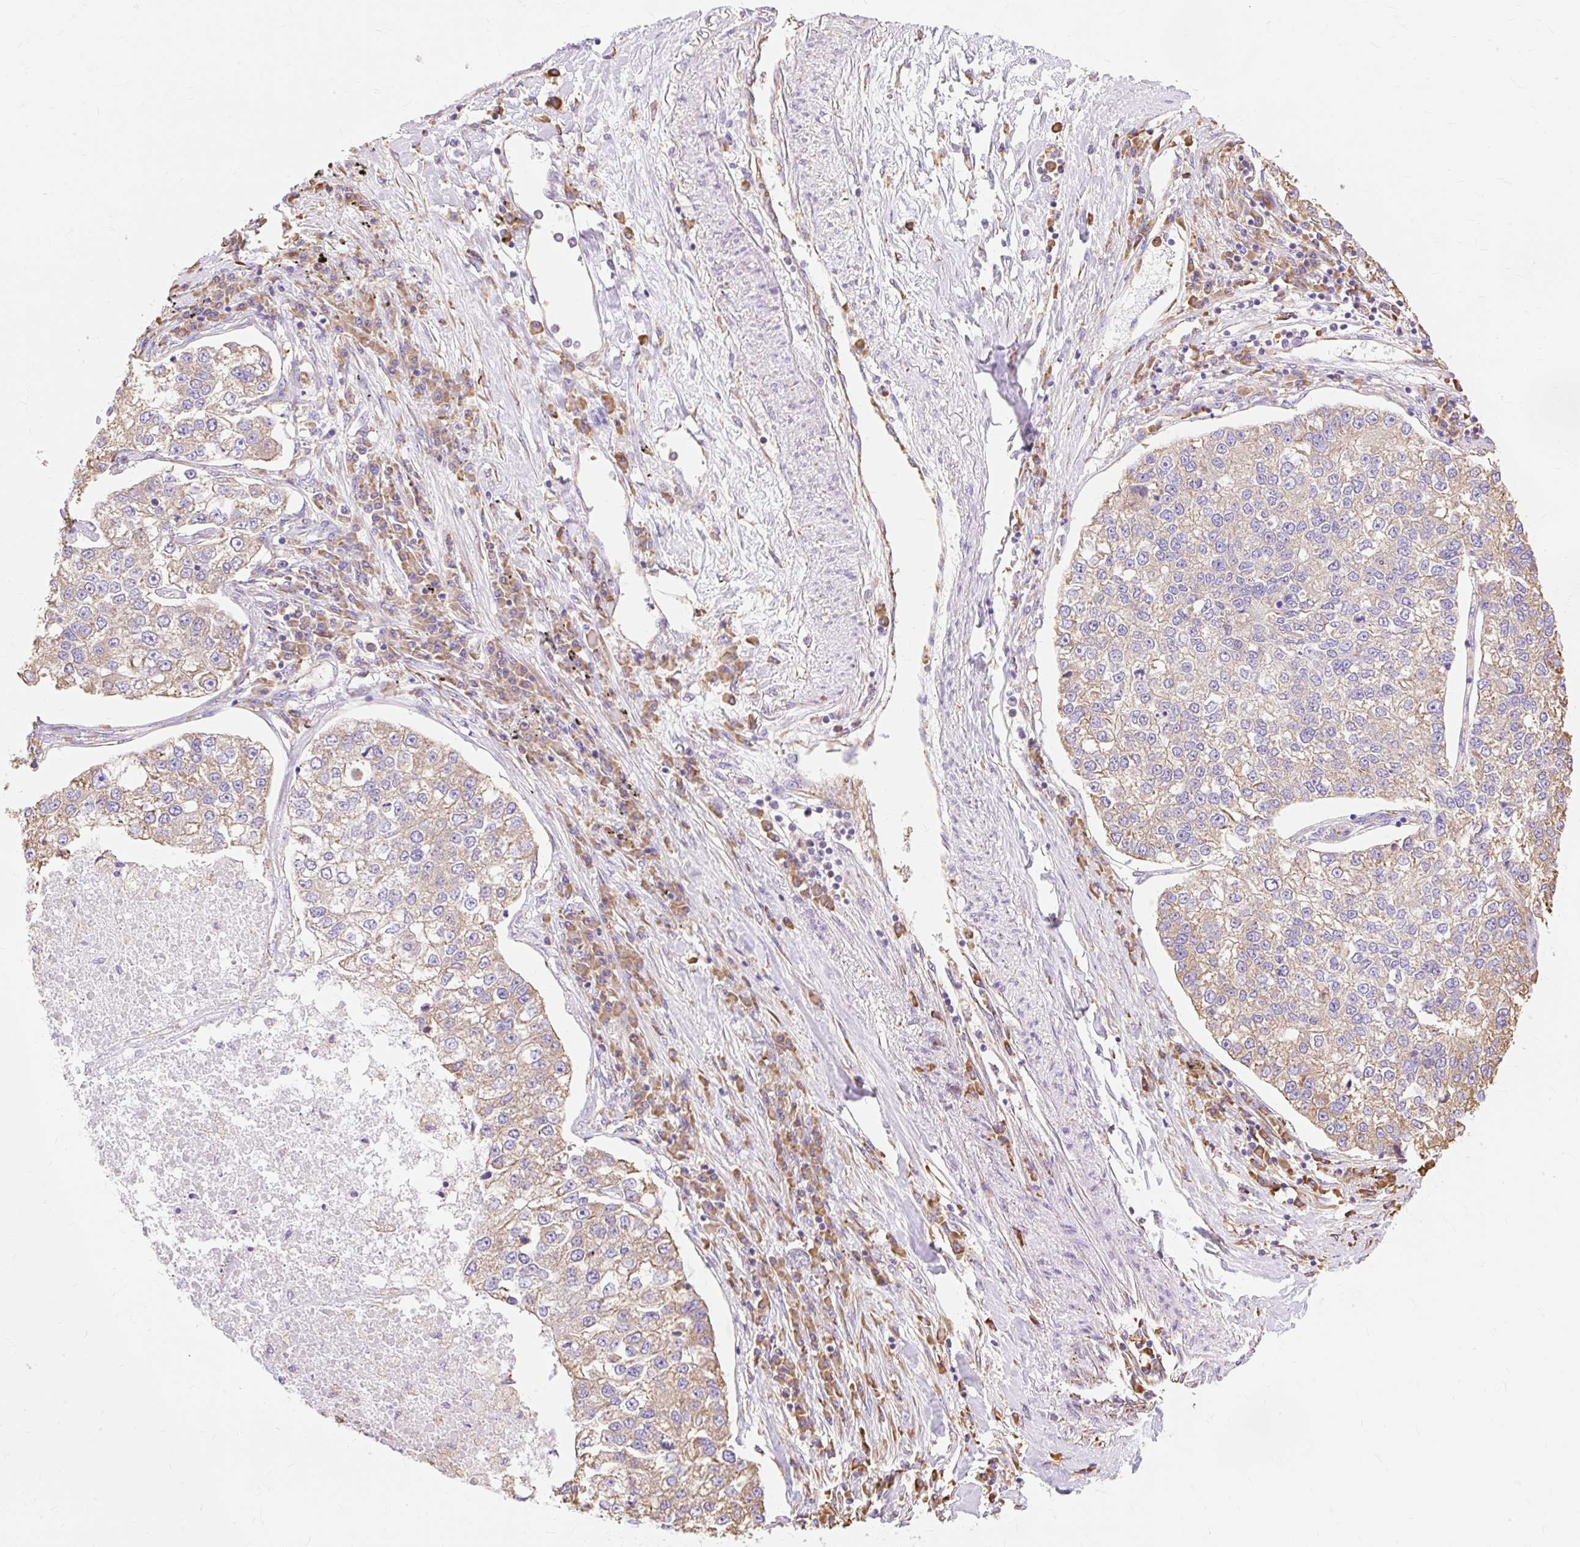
{"staining": {"intensity": "weak", "quantity": ">75%", "location": "cytoplasmic/membranous"}, "tissue": "lung cancer", "cell_type": "Tumor cells", "image_type": "cancer", "snomed": [{"axis": "morphology", "description": "Adenocarcinoma, NOS"}, {"axis": "topography", "description": "Lung"}], "caption": "Immunohistochemical staining of human lung adenocarcinoma demonstrates weak cytoplasmic/membranous protein expression in approximately >75% of tumor cells.", "gene": "RPS17", "patient": {"sex": "male", "age": 49}}